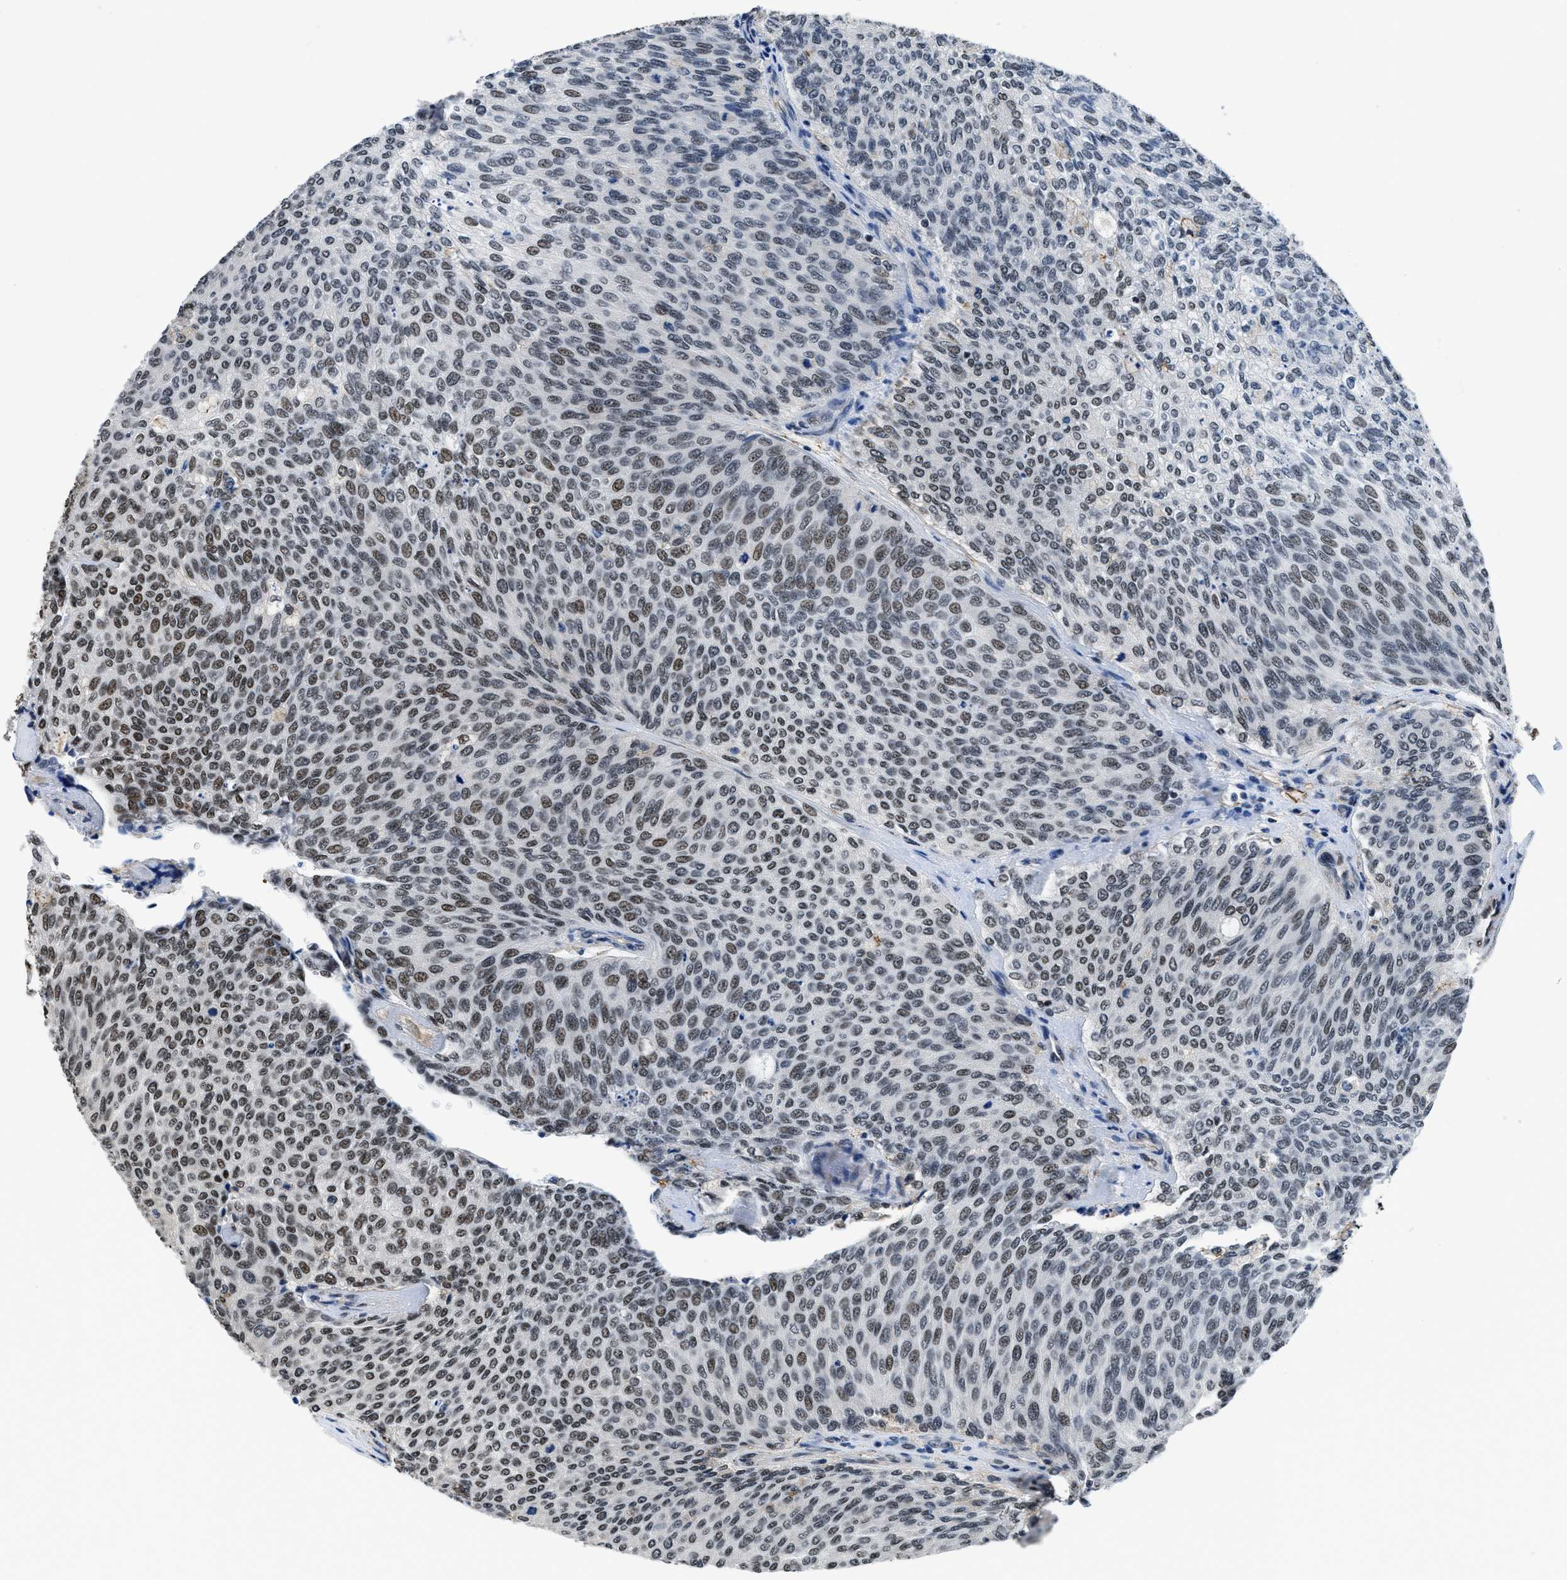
{"staining": {"intensity": "moderate", "quantity": "25%-75%", "location": "nuclear"}, "tissue": "urothelial cancer", "cell_type": "Tumor cells", "image_type": "cancer", "snomed": [{"axis": "morphology", "description": "Urothelial carcinoma, Low grade"}, {"axis": "topography", "description": "Urinary bladder"}], "caption": "Immunohistochemistry (IHC) staining of urothelial cancer, which displays medium levels of moderate nuclear staining in approximately 25%-75% of tumor cells indicating moderate nuclear protein positivity. The staining was performed using DAB (brown) for protein detection and nuclei were counterstained in hematoxylin (blue).", "gene": "HNRNPH2", "patient": {"sex": "female", "age": 79}}